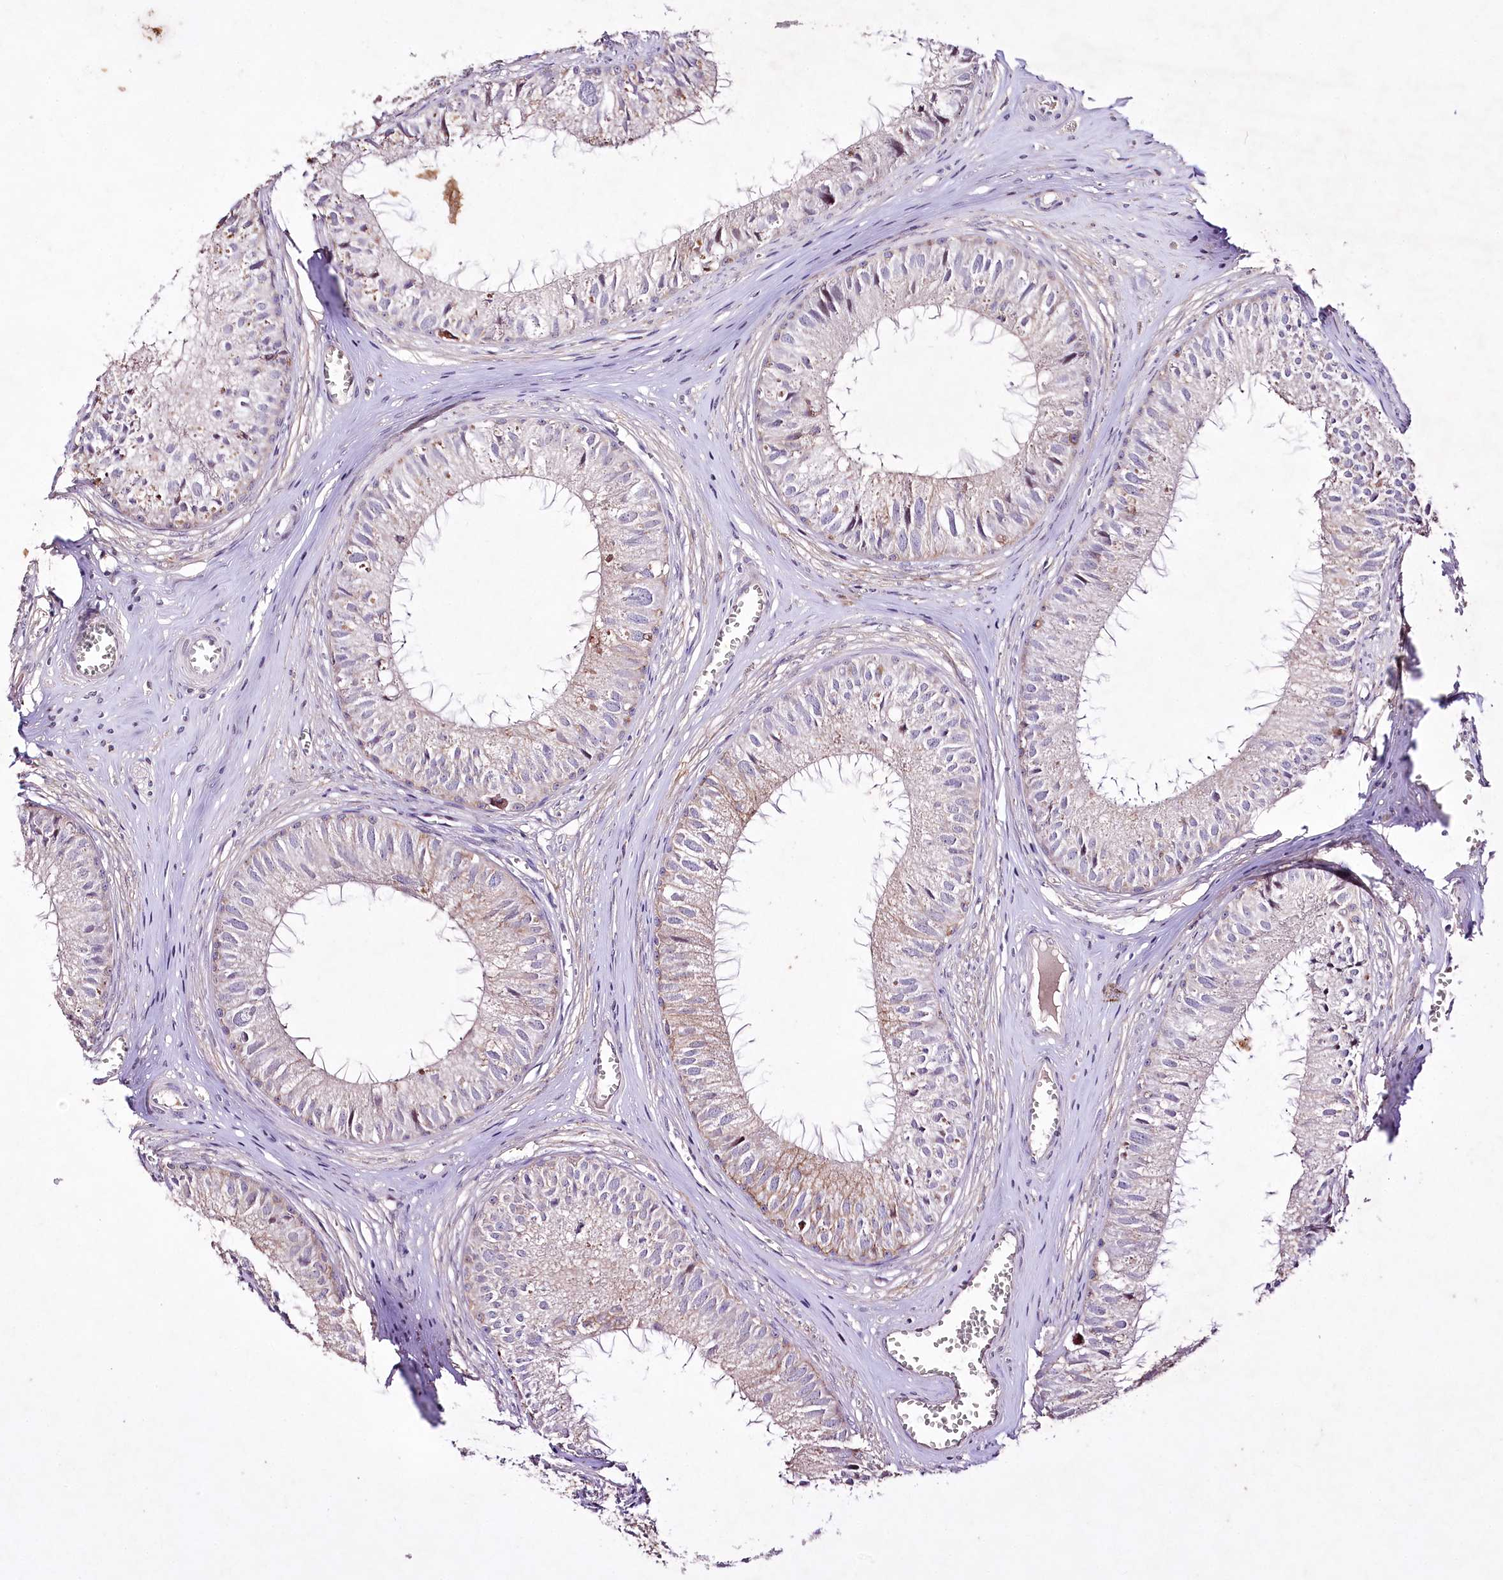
{"staining": {"intensity": "moderate", "quantity": "<25%", "location": "cytoplasmic/membranous"}, "tissue": "epididymis", "cell_type": "Glandular cells", "image_type": "normal", "snomed": [{"axis": "morphology", "description": "Normal tissue, NOS"}, {"axis": "topography", "description": "Epididymis"}], "caption": "IHC image of unremarkable epididymis: epididymis stained using immunohistochemistry (IHC) shows low levels of moderate protein expression localized specifically in the cytoplasmic/membranous of glandular cells, appearing as a cytoplasmic/membranous brown color.", "gene": "ENPP1", "patient": {"sex": "male", "age": 36}}